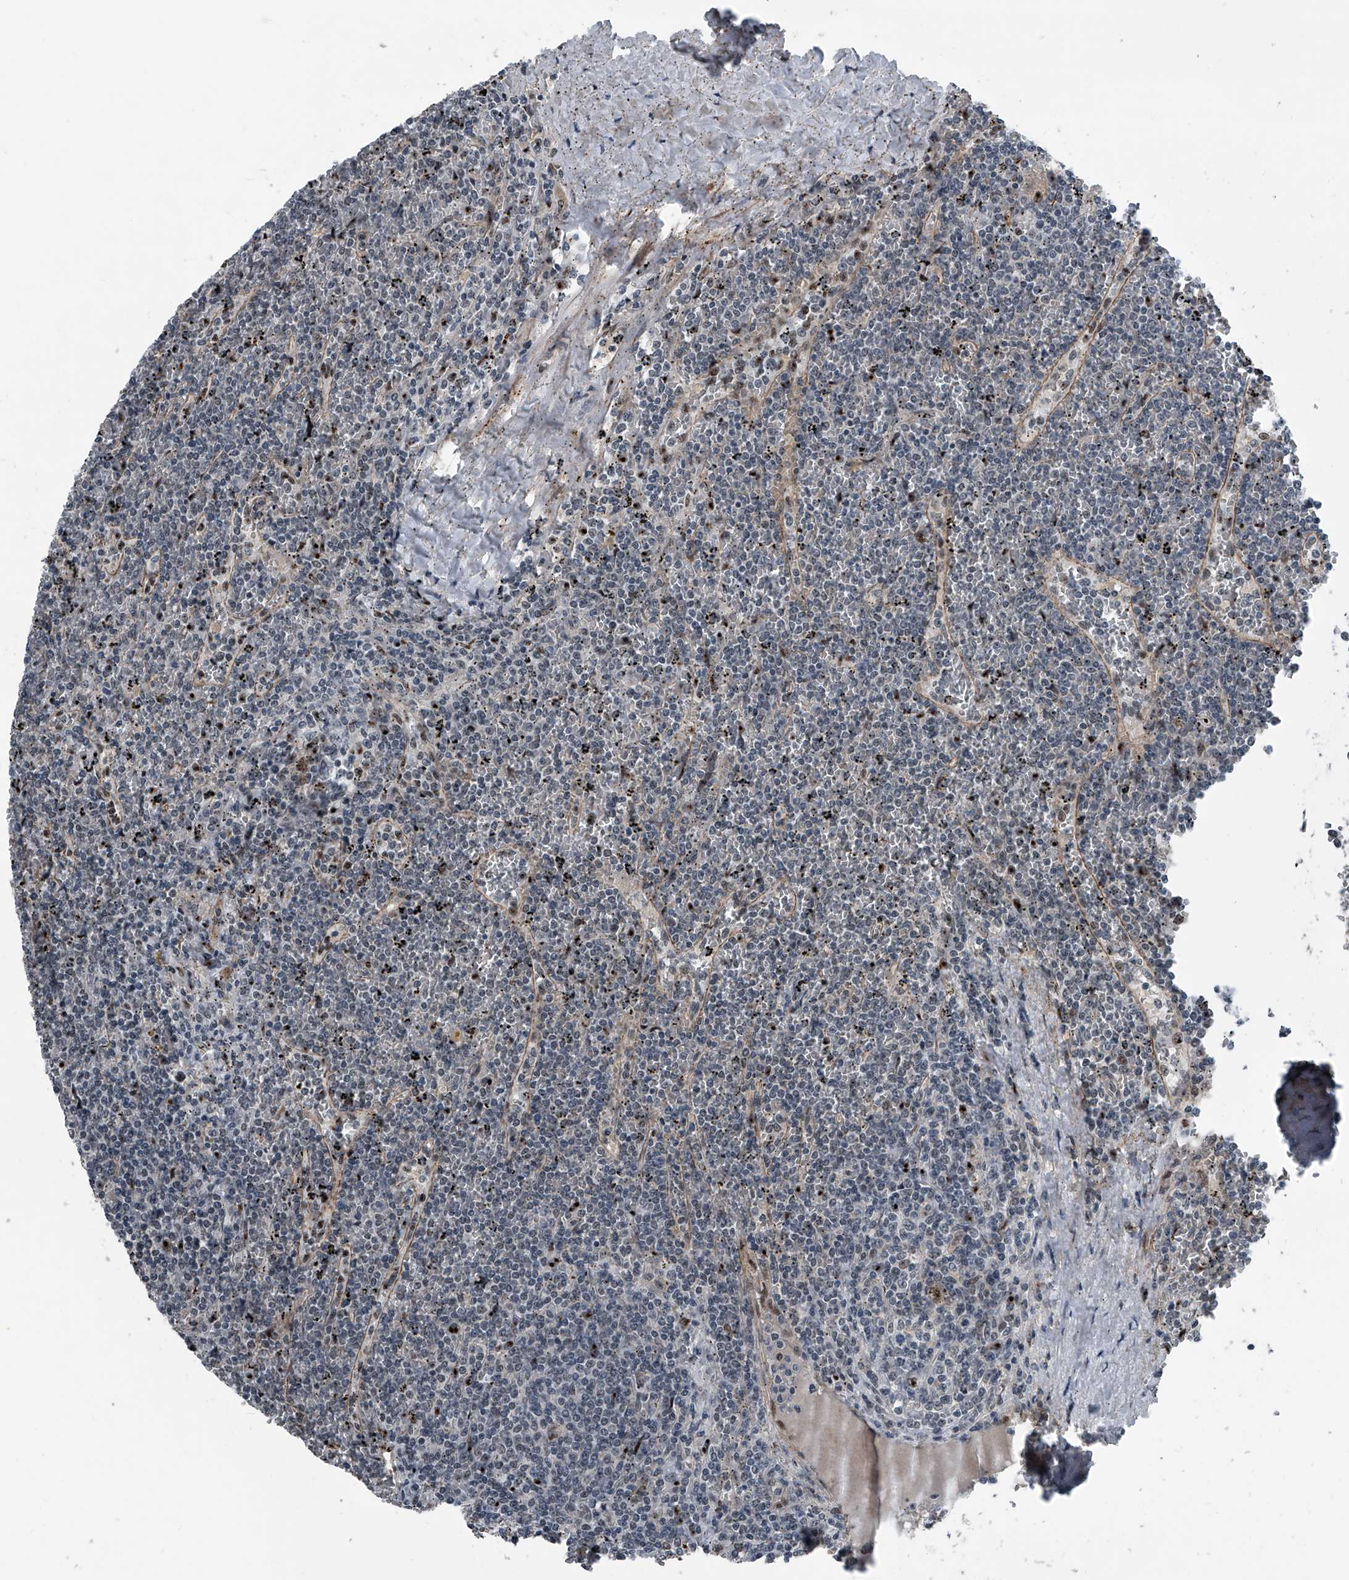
{"staining": {"intensity": "negative", "quantity": "none", "location": "none"}, "tissue": "lymphoma", "cell_type": "Tumor cells", "image_type": "cancer", "snomed": [{"axis": "morphology", "description": "Malignant lymphoma, non-Hodgkin's type, Low grade"}, {"axis": "topography", "description": "Spleen"}], "caption": "Immunohistochemistry of lymphoma shows no positivity in tumor cells. Brightfield microscopy of immunohistochemistry stained with DAB (3,3'-diaminobenzidine) (brown) and hematoxylin (blue), captured at high magnification.", "gene": "MEN1", "patient": {"sex": "female", "age": 19}}